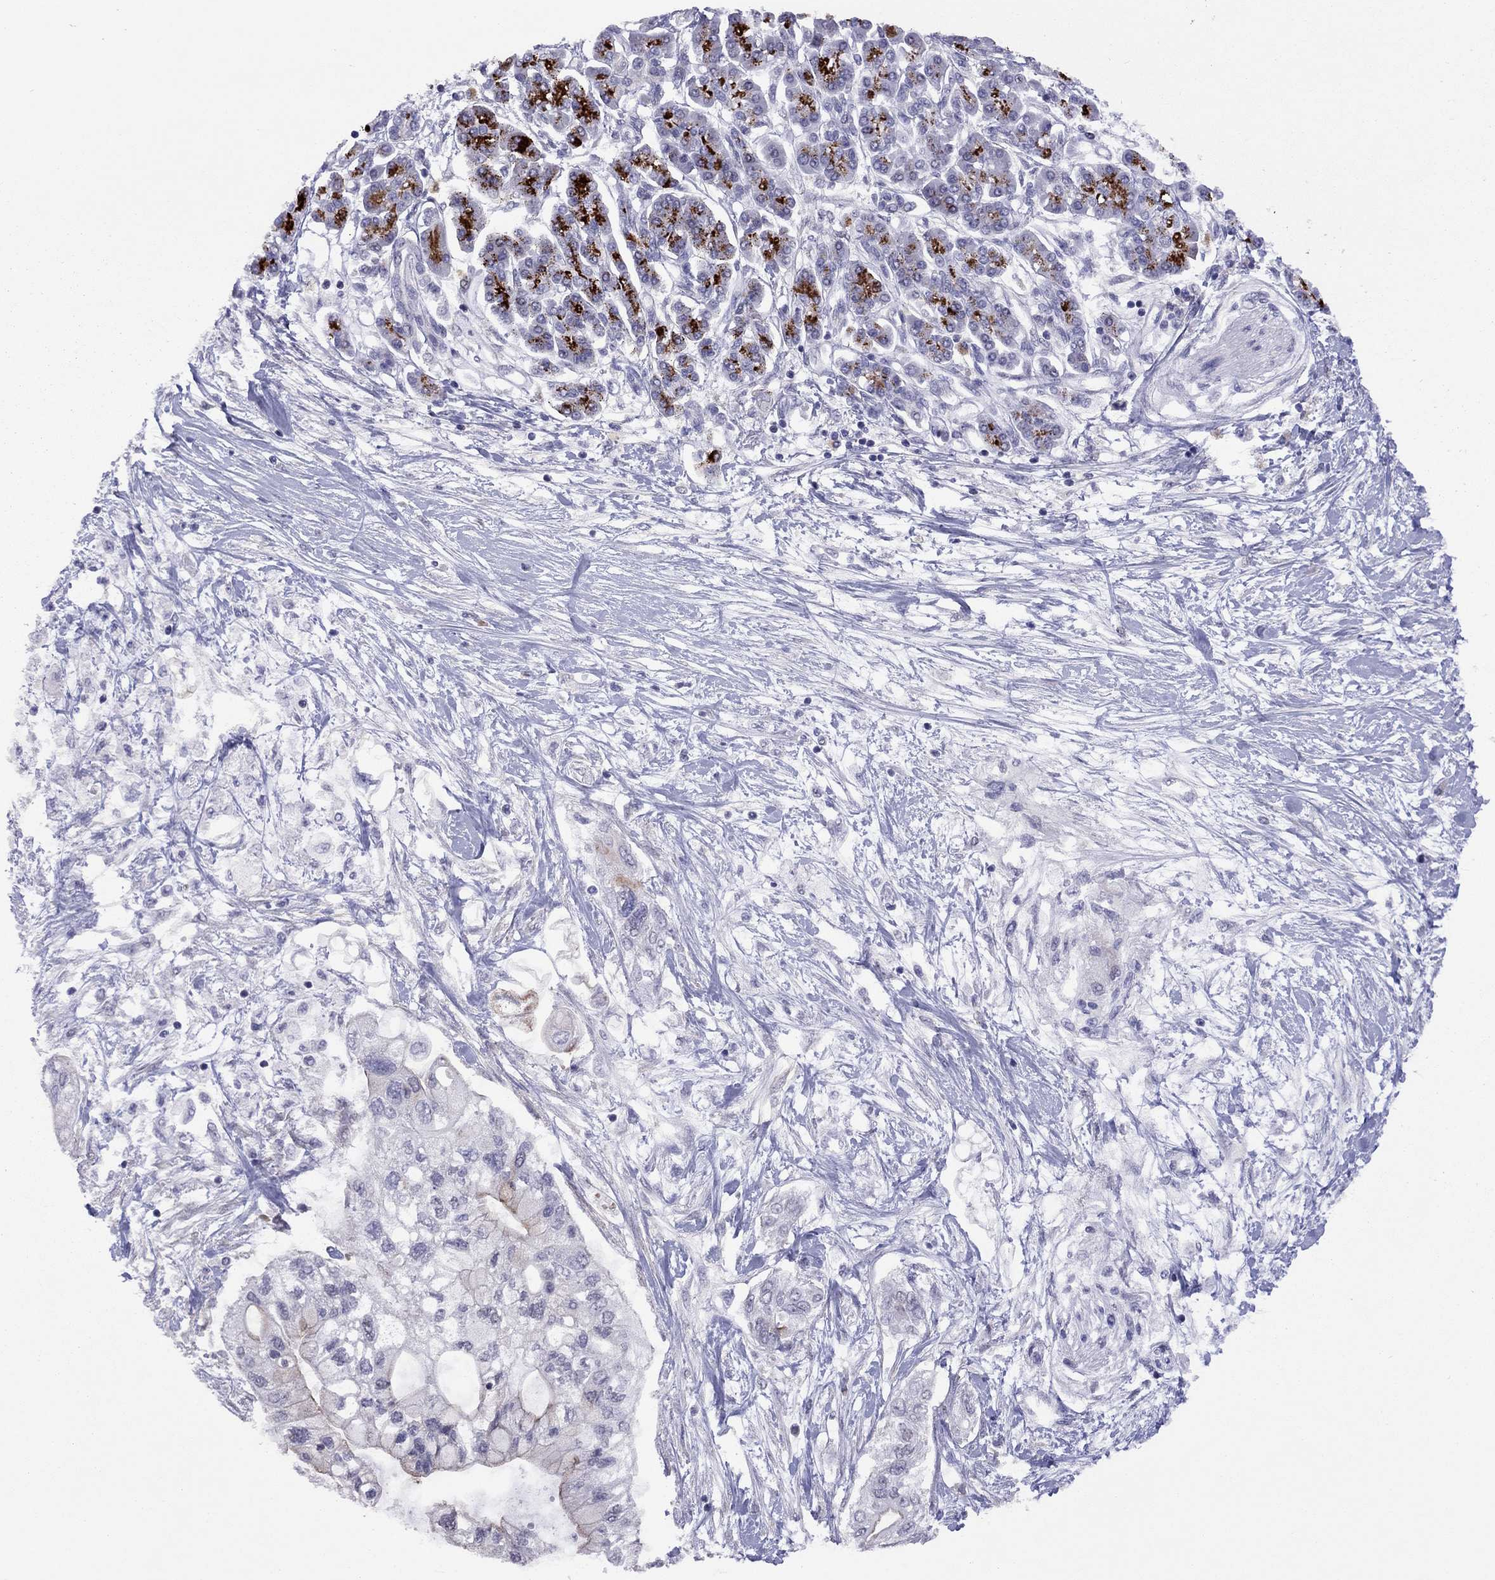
{"staining": {"intensity": "negative", "quantity": "none", "location": "none"}, "tissue": "pancreatic cancer", "cell_type": "Tumor cells", "image_type": "cancer", "snomed": [{"axis": "morphology", "description": "Adenocarcinoma, NOS"}, {"axis": "topography", "description": "Pancreas"}], "caption": "A histopathology image of human pancreatic adenocarcinoma is negative for staining in tumor cells.", "gene": "SYTL2", "patient": {"sex": "female", "age": 77}}